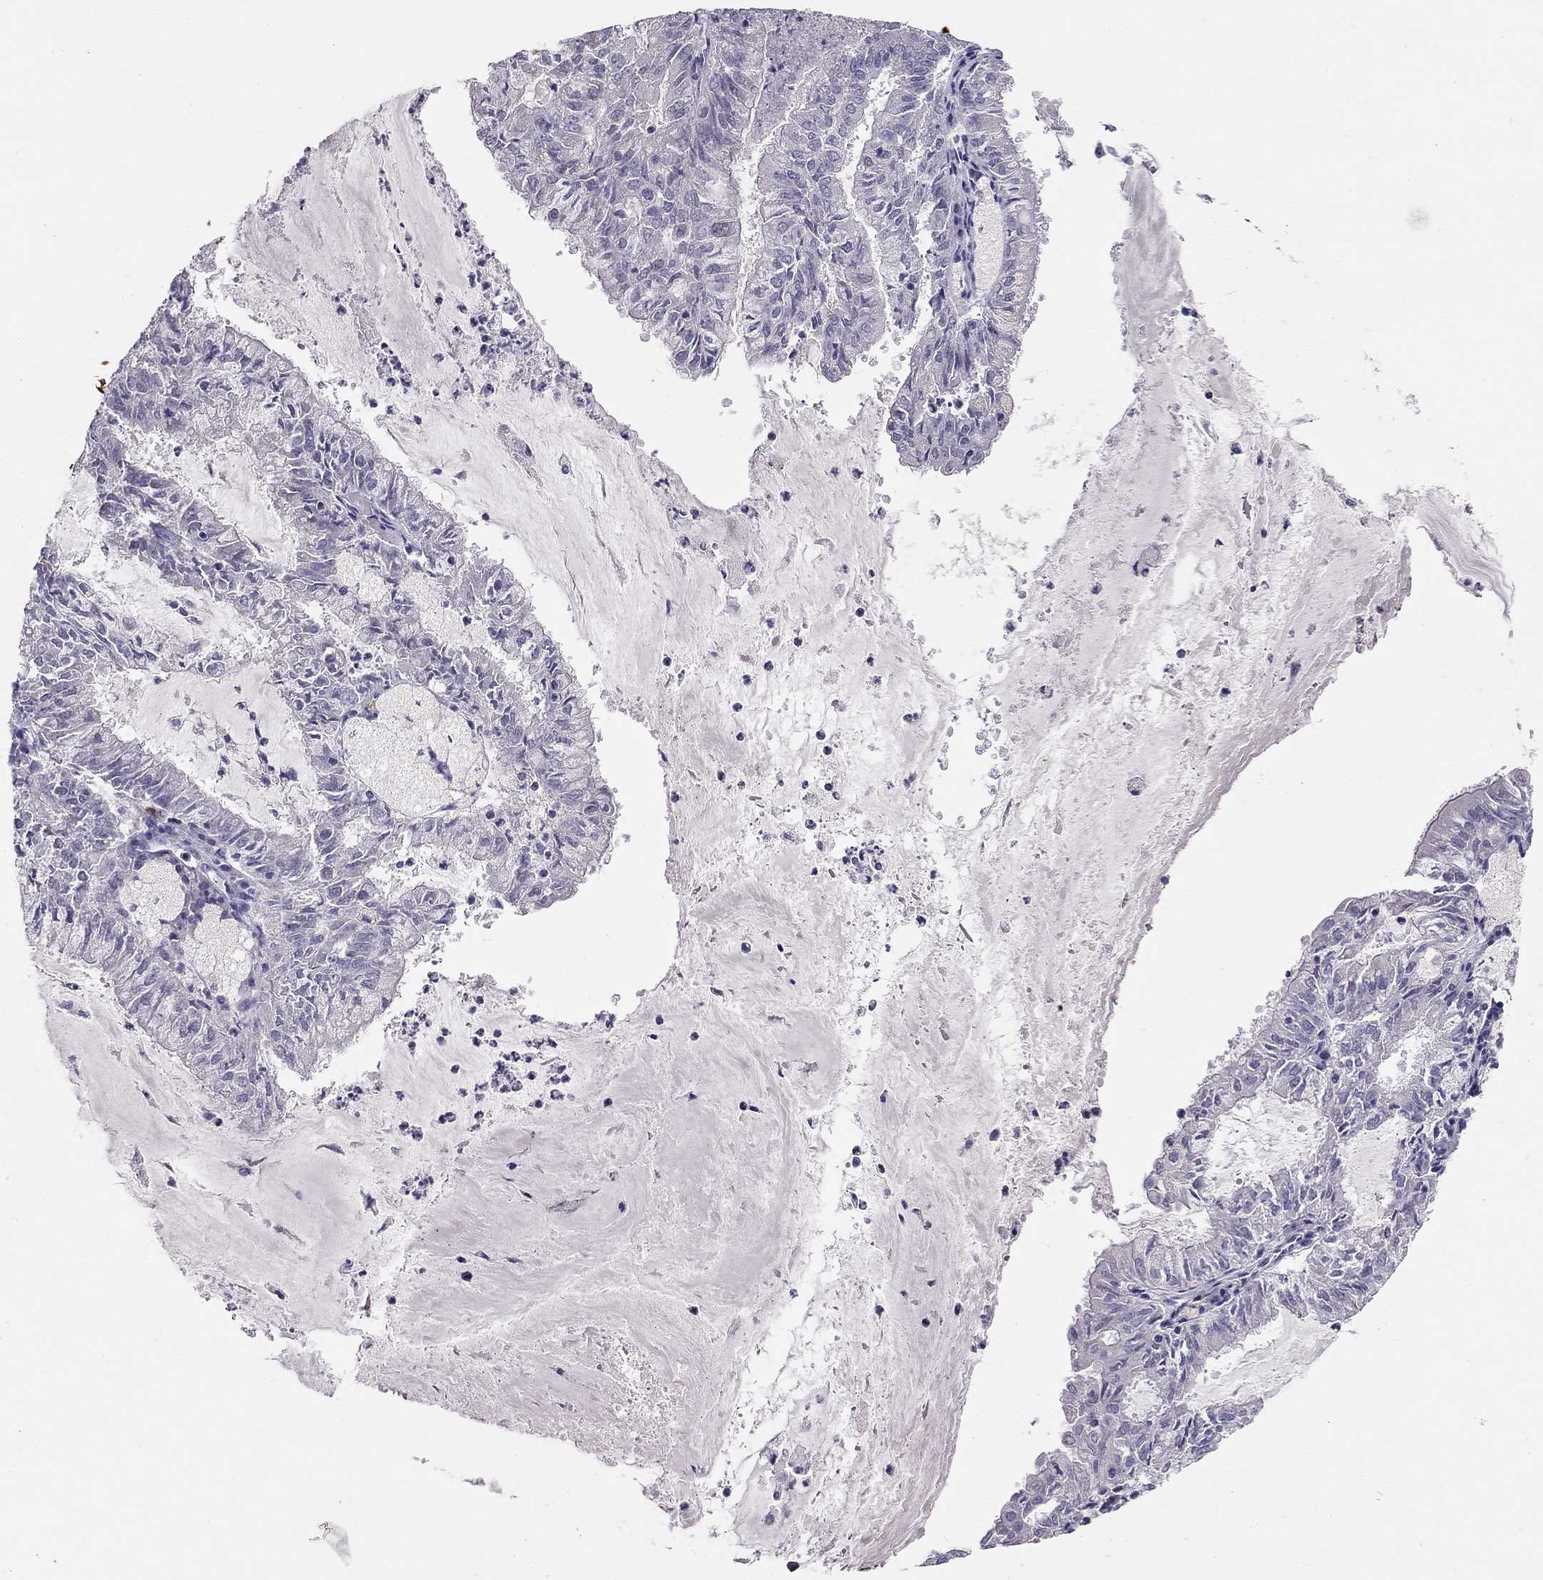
{"staining": {"intensity": "negative", "quantity": "none", "location": "none"}, "tissue": "endometrial cancer", "cell_type": "Tumor cells", "image_type": "cancer", "snomed": [{"axis": "morphology", "description": "Adenocarcinoma, NOS"}, {"axis": "topography", "description": "Endometrium"}], "caption": "Endometrial cancer (adenocarcinoma) was stained to show a protein in brown. There is no significant staining in tumor cells.", "gene": "RHD", "patient": {"sex": "female", "age": 57}}